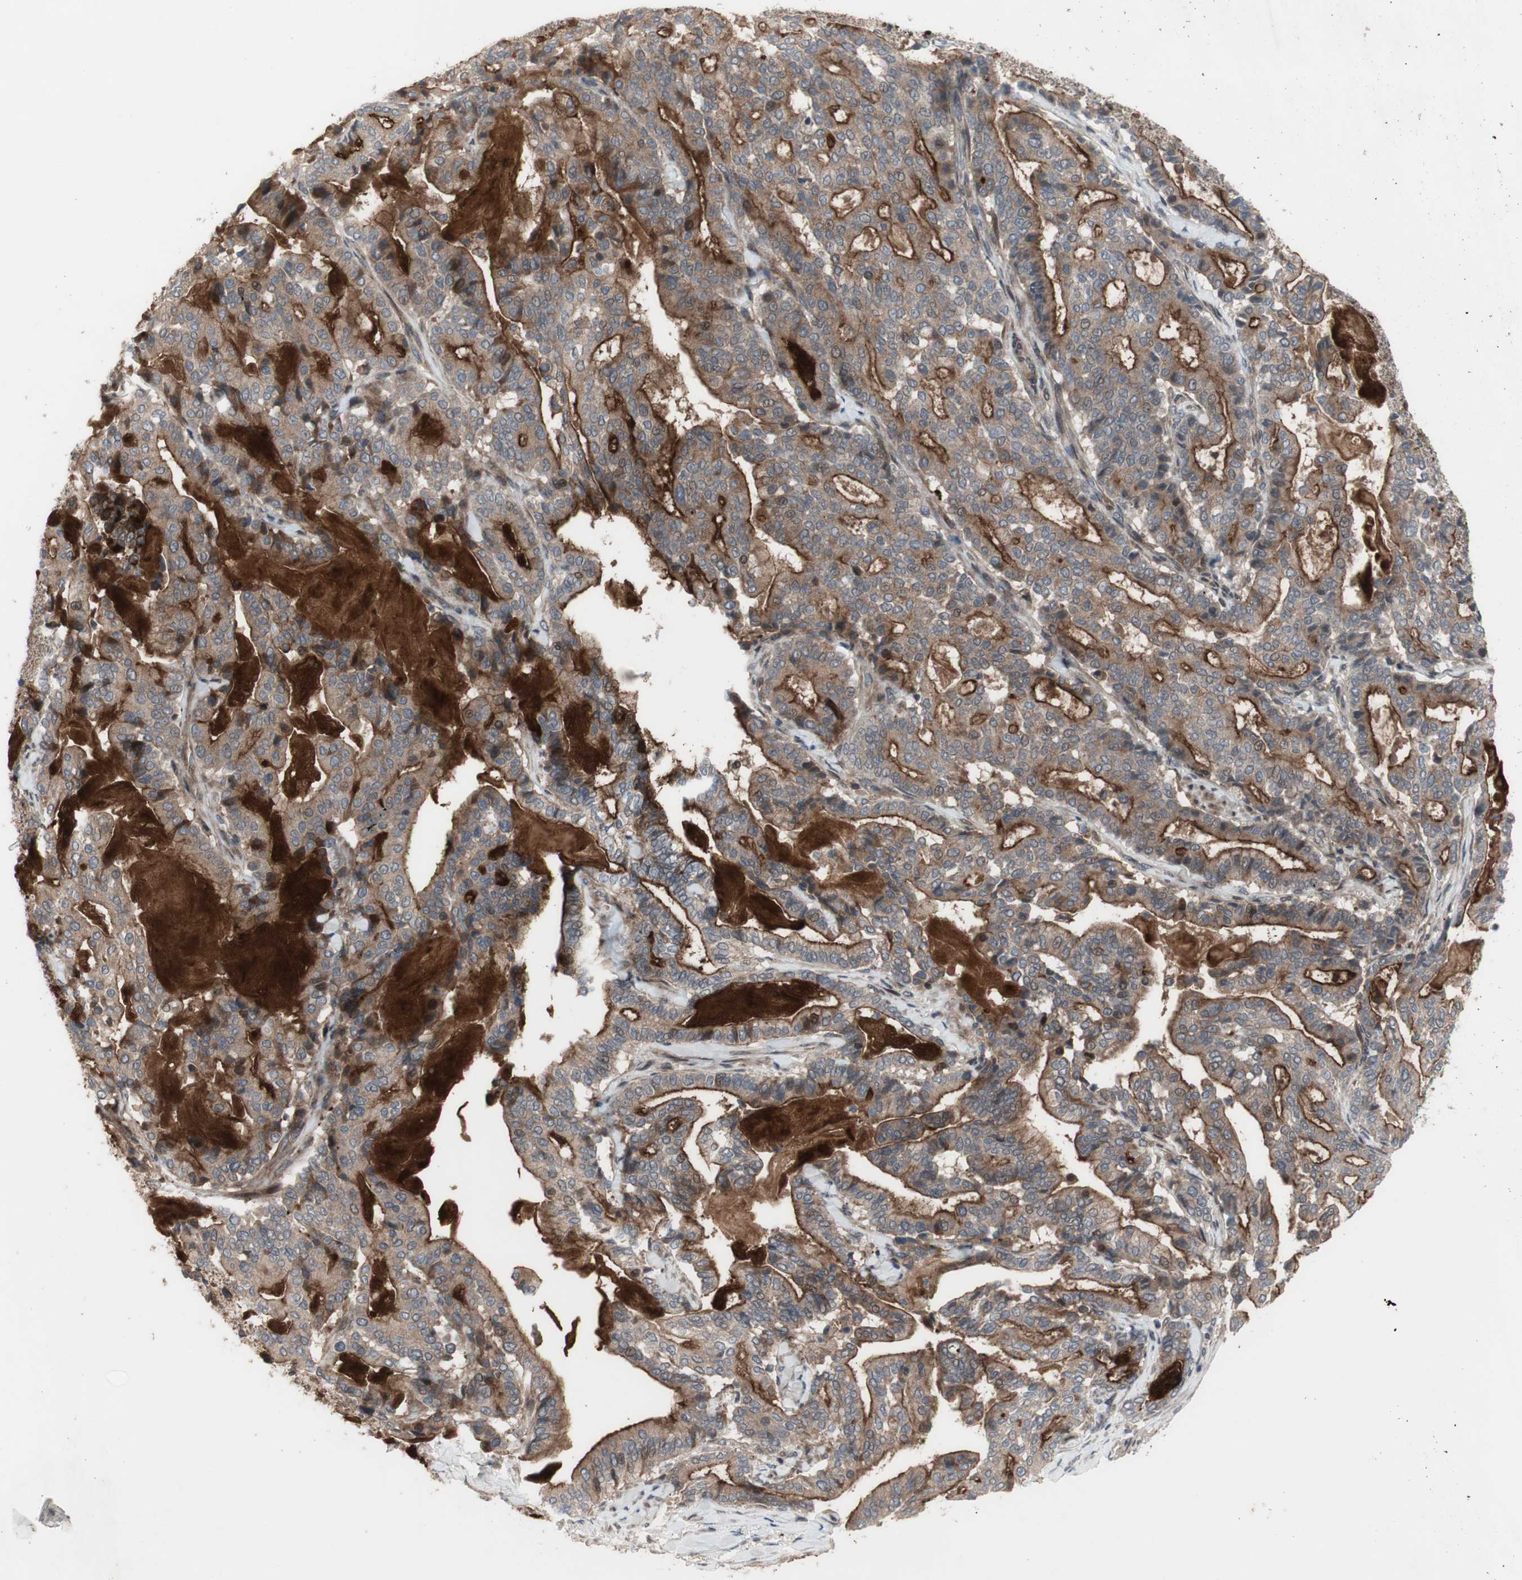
{"staining": {"intensity": "moderate", "quantity": ">75%", "location": "cytoplasmic/membranous"}, "tissue": "pancreatic cancer", "cell_type": "Tumor cells", "image_type": "cancer", "snomed": [{"axis": "morphology", "description": "Adenocarcinoma, NOS"}, {"axis": "topography", "description": "Pancreas"}], "caption": "The histopathology image demonstrates immunohistochemical staining of pancreatic adenocarcinoma. There is moderate cytoplasmic/membranous expression is present in about >75% of tumor cells.", "gene": "OAZ1", "patient": {"sex": "male", "age": 63}}